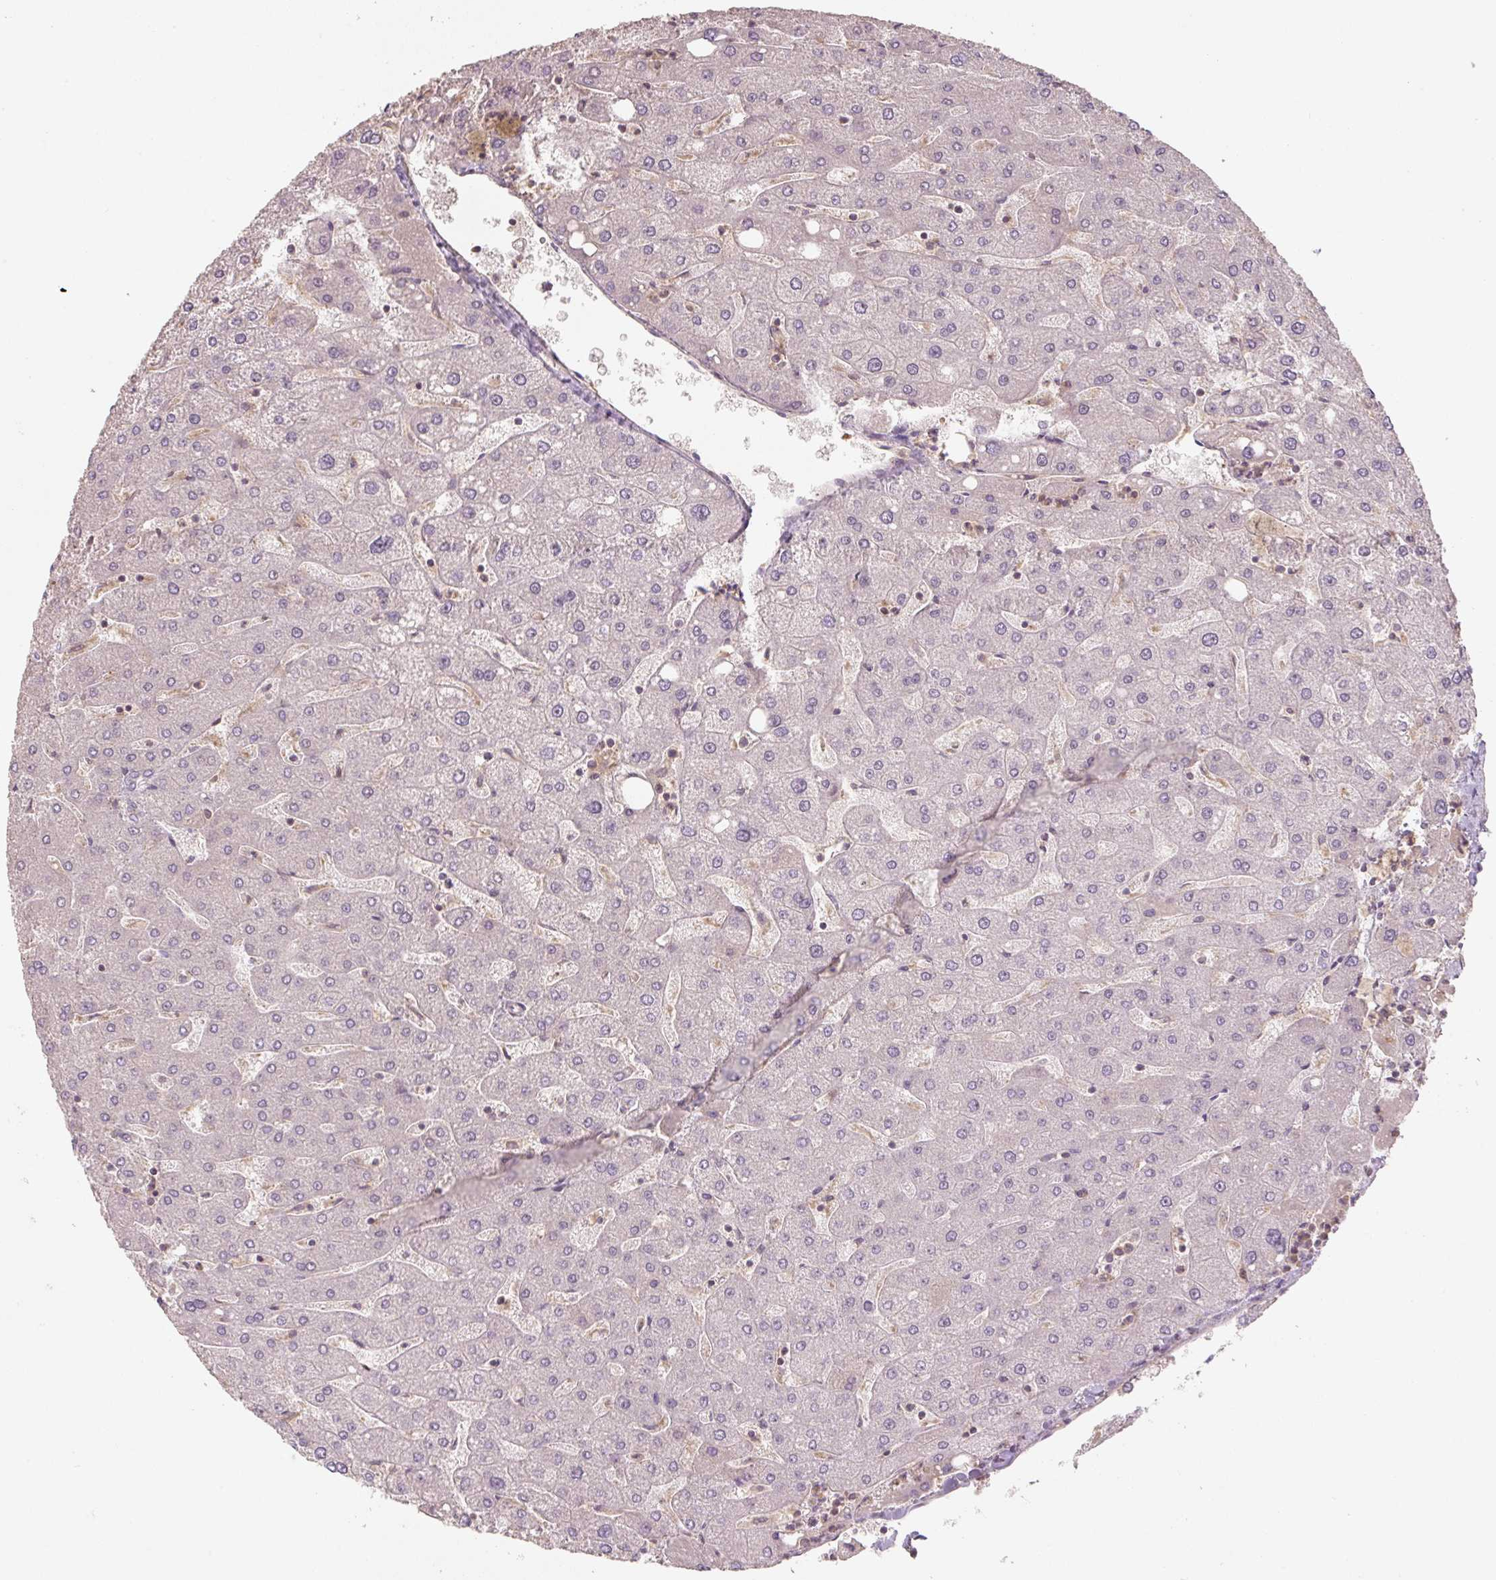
{"staining": {"intensity": "negative", "quantity": "none", "location": "none"}, "tissue": "liver", "cell_type": "Cholangiocytes", "image_type": "normal", "snomed": [{"axis": "morphology", "description": "Normal tissue, NOS"}, {"axis": "topography", "description": "Liver"}], "caption": "IHC histopathology image of benign liver: liver stained with DAB reveals no significant protein positivity in cholangiocytes.", "gene": "C2orf73", "patient": {"sex": "male", "age": 67}}